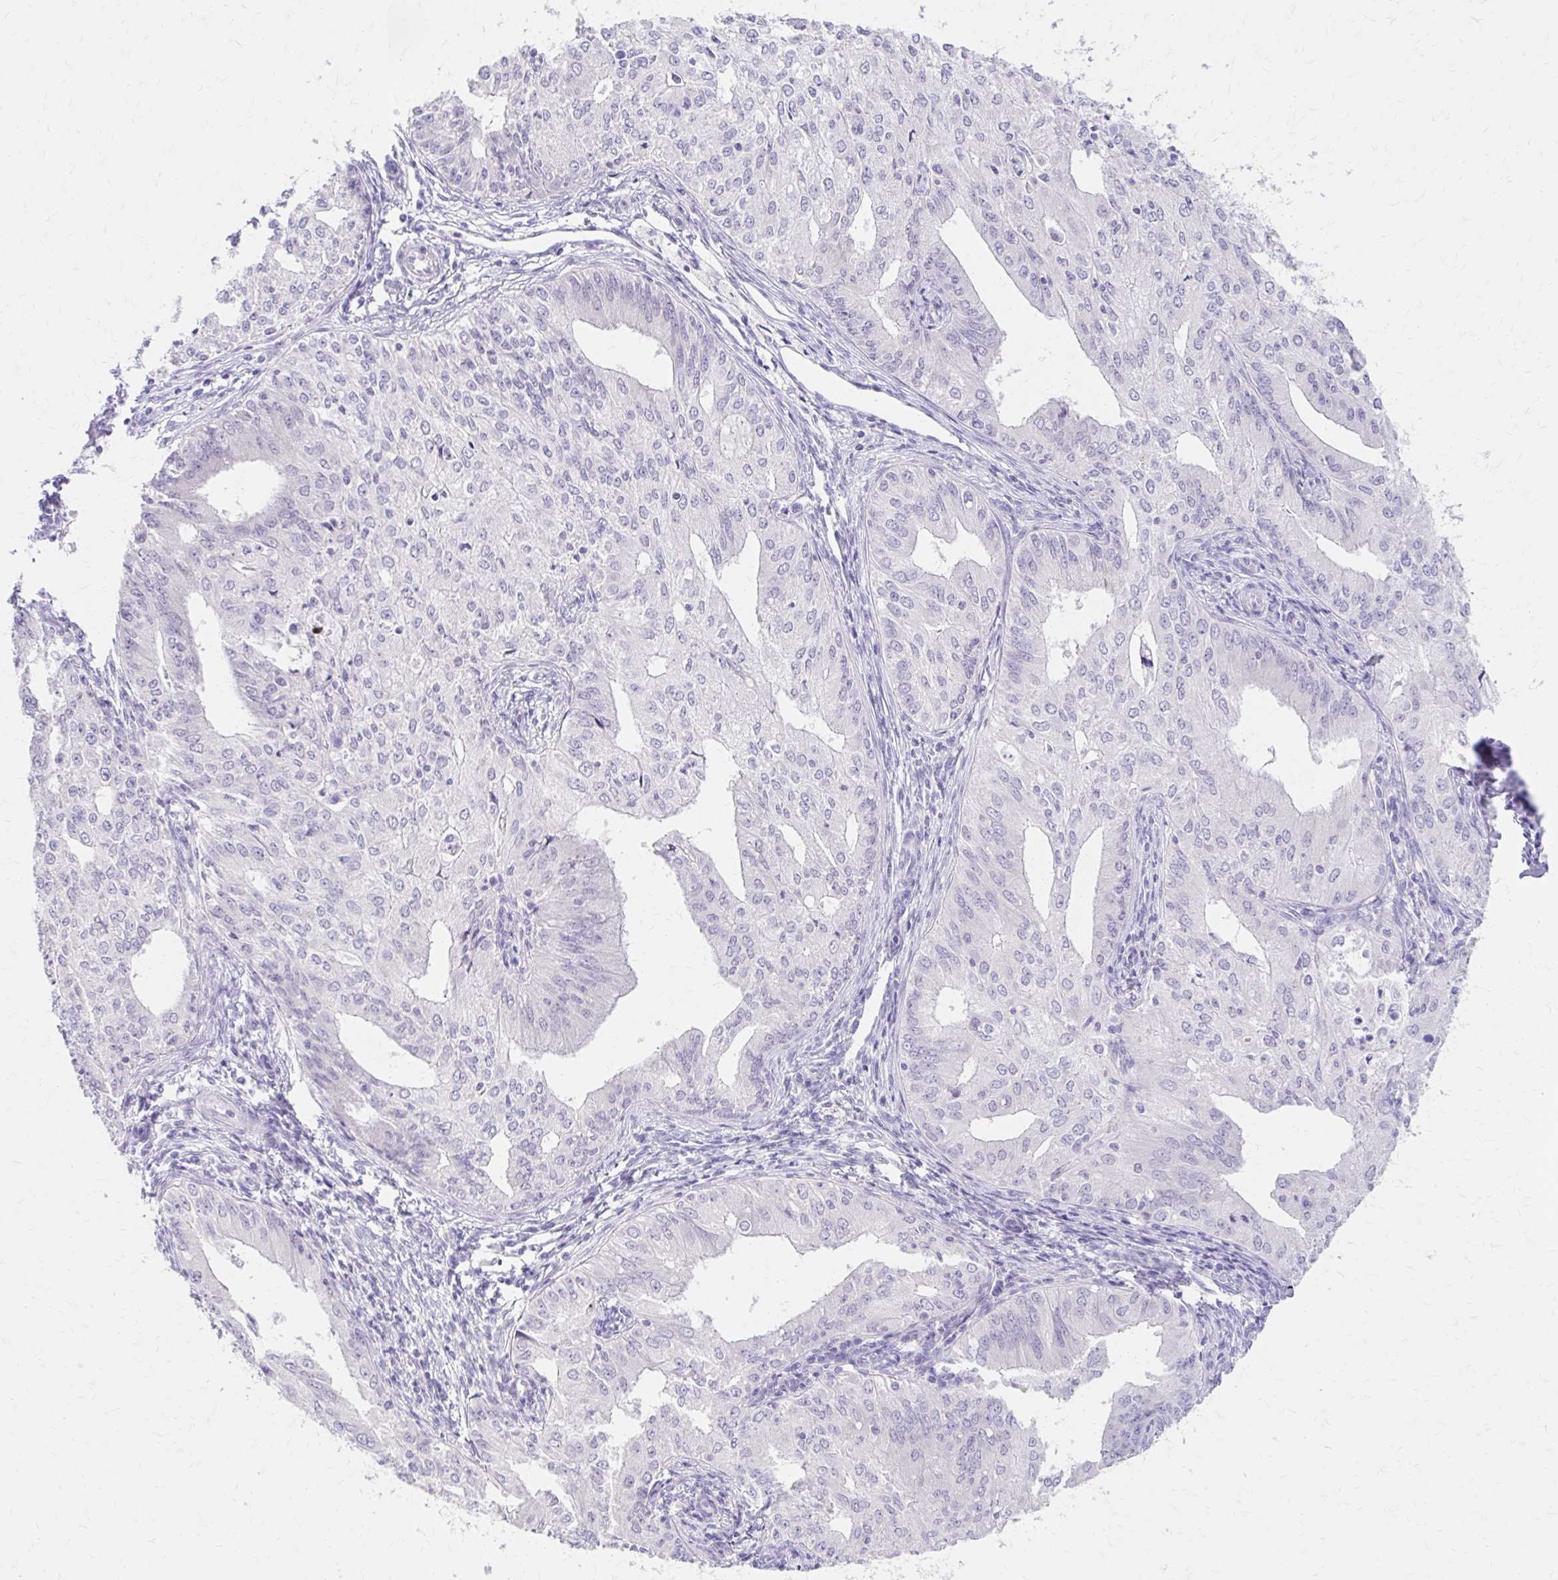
{"staining": {"intensity": "negative", "quantity": "none", "location": "none"}, "tissue": "endometrial cancer", "cell_type": "Tumor cells", "image_type": "cancer", "snomed": [{"axis": "morphology", "description": "Adenocarcinoma, NOS"}, {"axis": "topography", "description": "Endometrium"}], "caption": "Immunohistochemistry of human endometrial cancer exhibits no expression in tumor cells.", "gene": "AZGP1", "patient": {"sex": "female", "age": 50}}